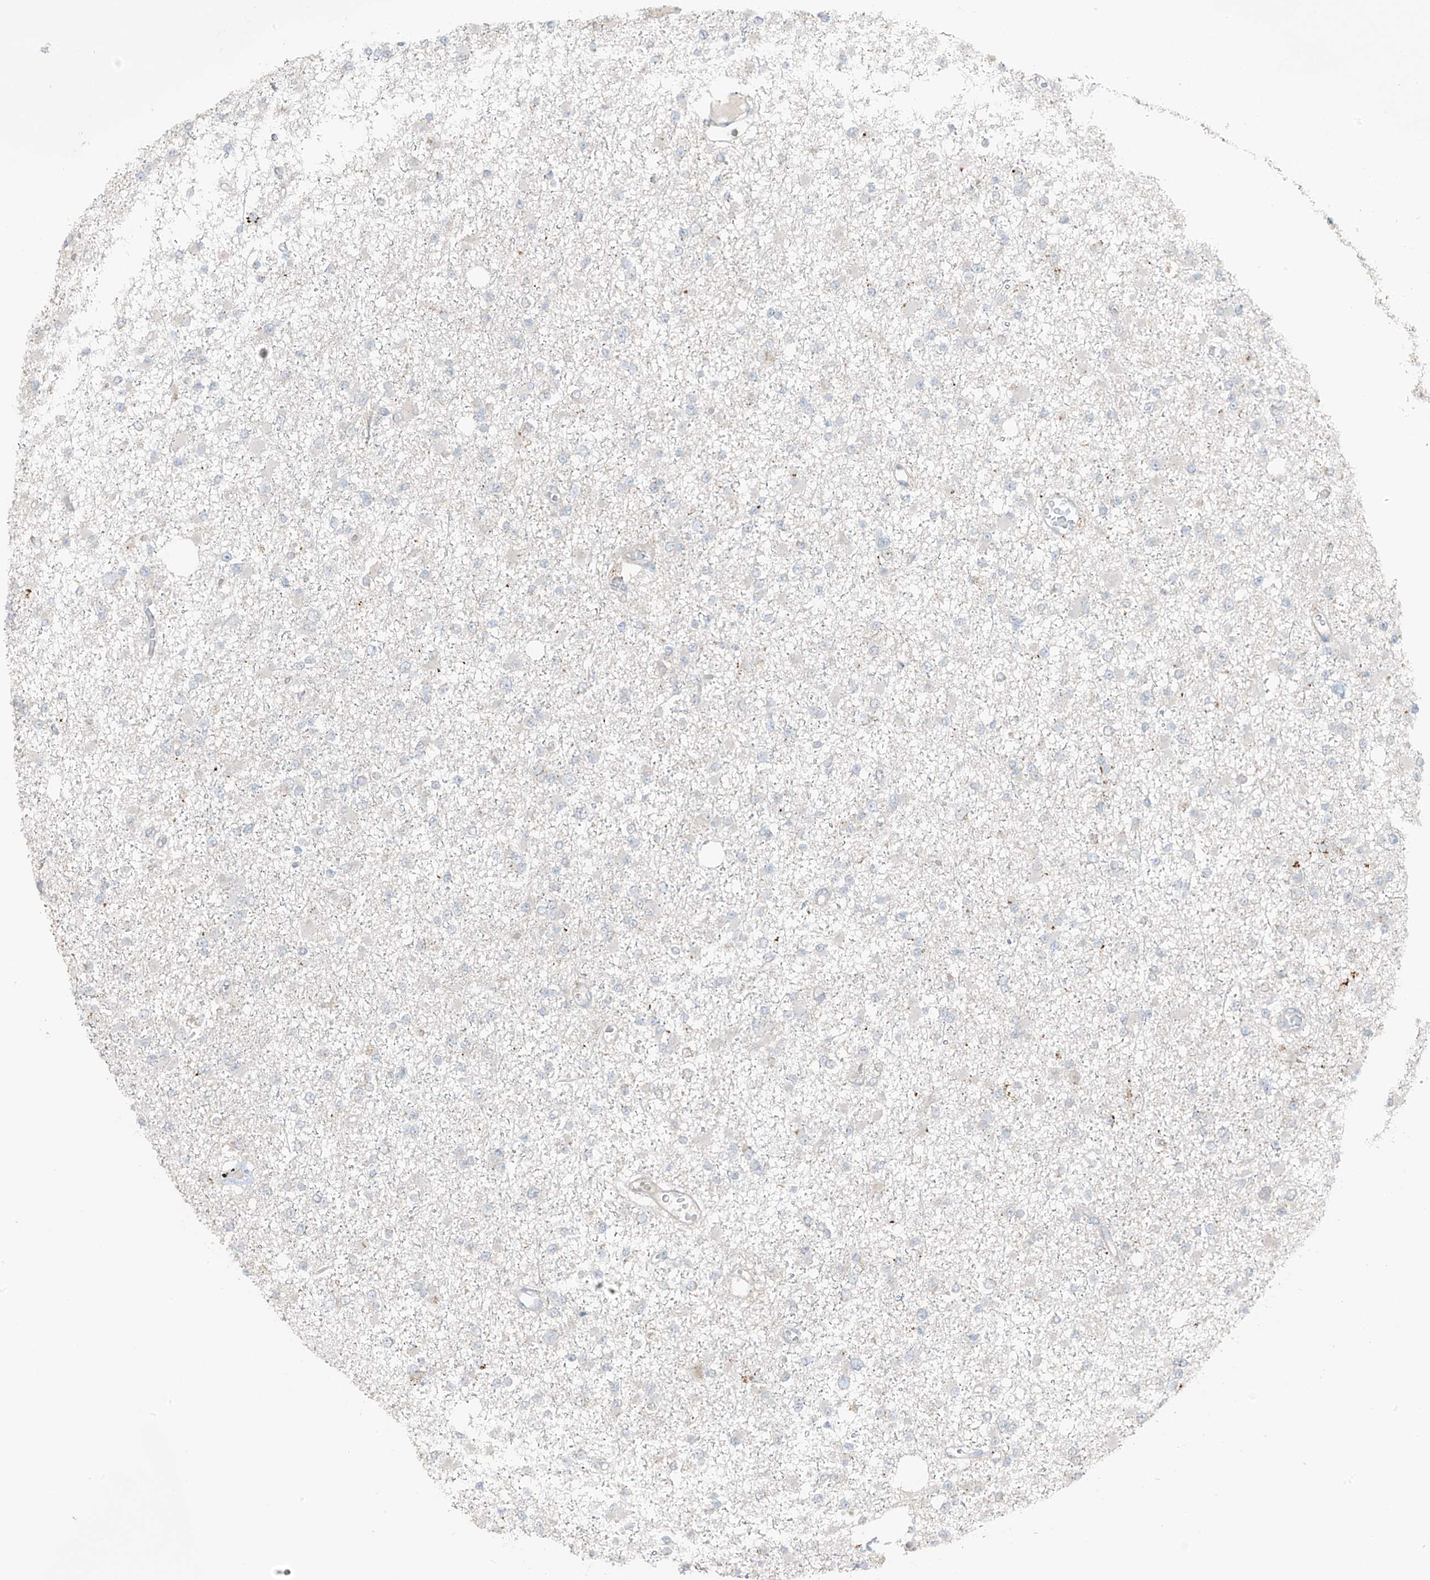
{"staining": {"intensity": "negative", "quantity": "none", "location": "none"}, "tissue": "glioma", "cell_type": "Tumor cells", "image_type": "cancer", "snomed": [{"axis": "morphology", "description": "Glioma, malignant, Low grade"}, {"axis": "topography", "description": "Brain"}], "caption": "Tumor cells show no significant protein staining in malignant glioma (low-grade). (DAB IHC with hematoxylin counter stain).", "gene": "TXNDC9", "patient": {"sex": "female", "age": 22}}